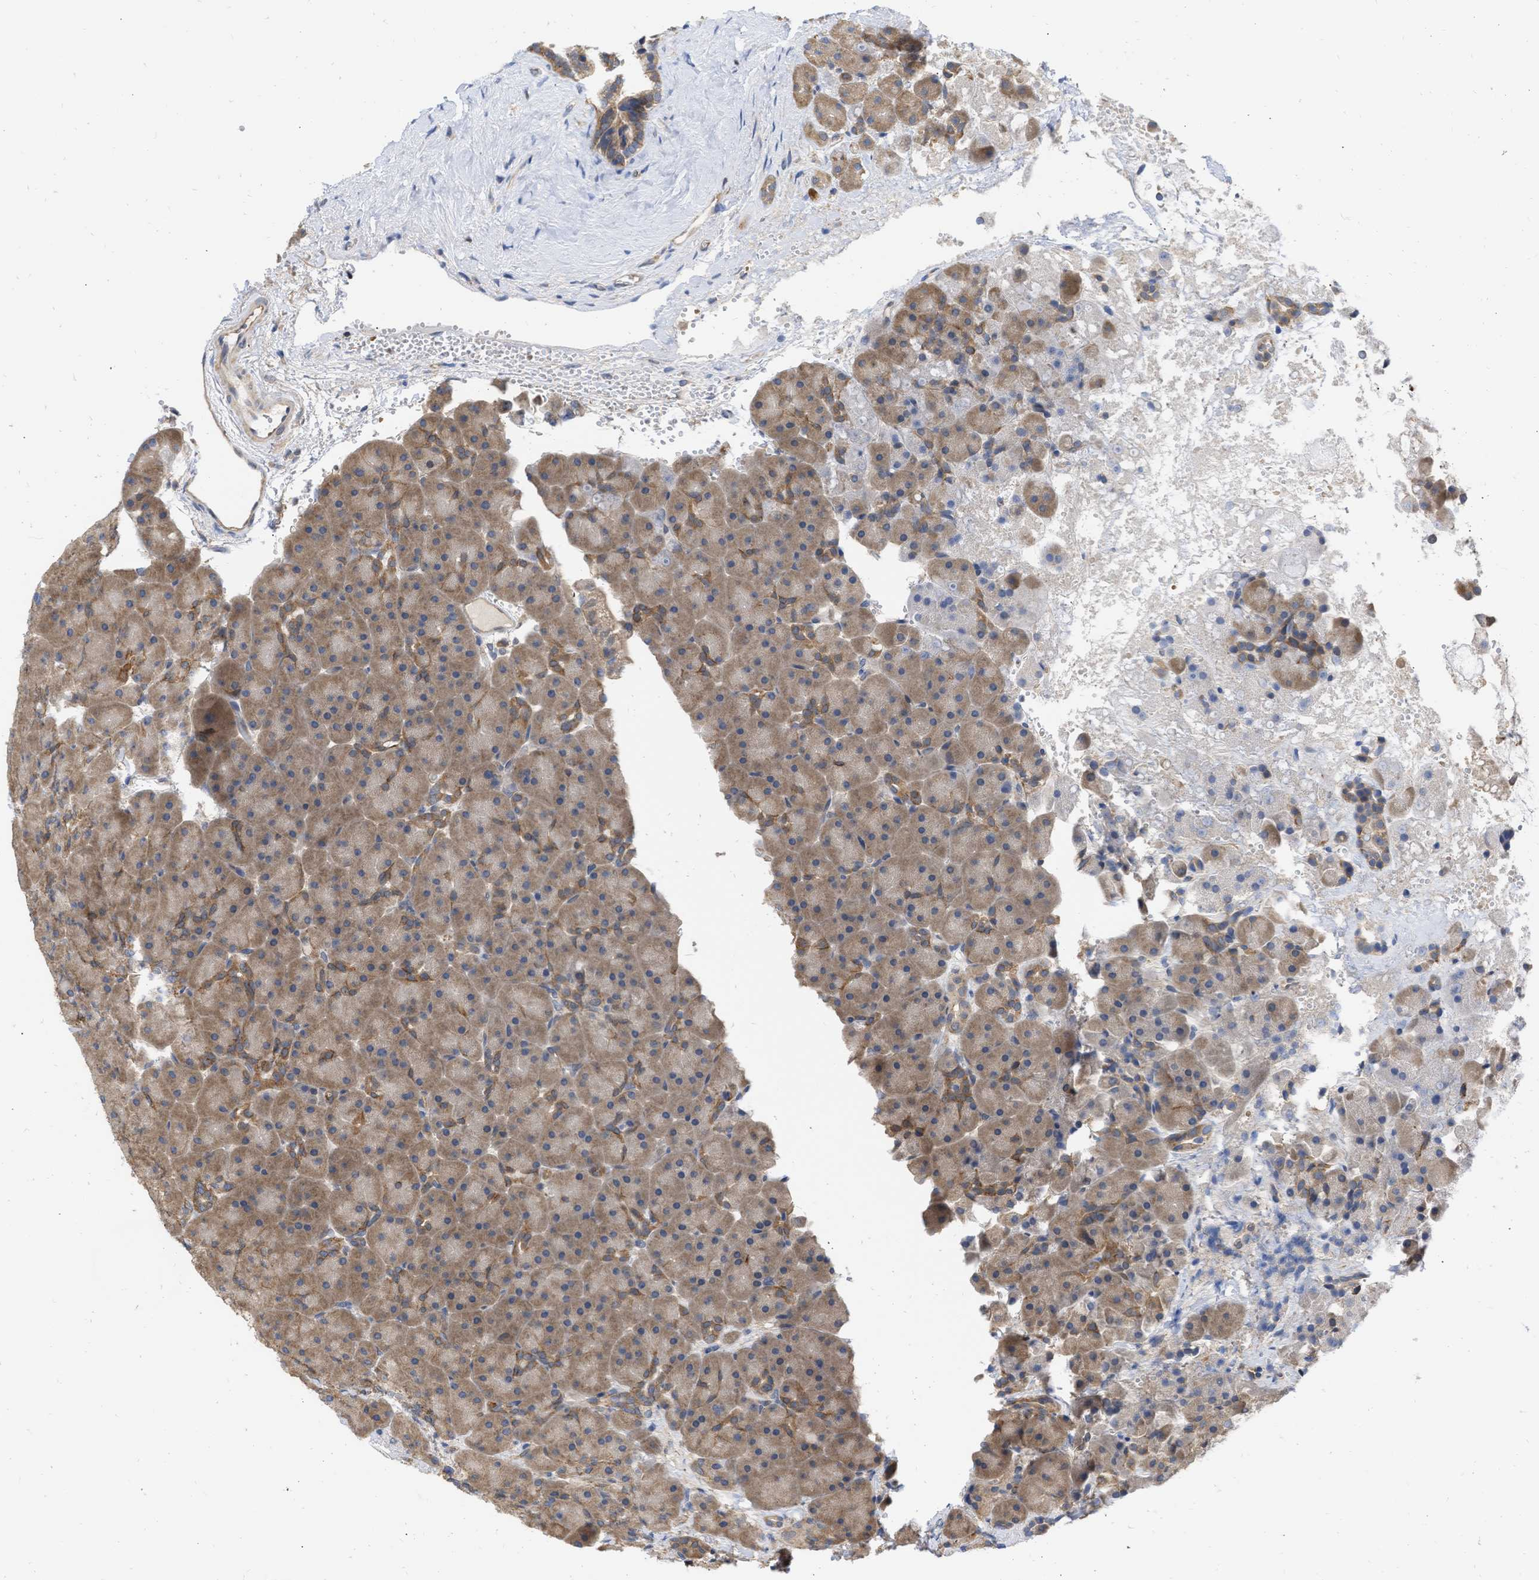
{"staining": {"intensity": "moderate", "quantity": ">75%", "location": "cytoplasmic/membranous"}, "tissue": "pancreas", "cell_type": "Exocrine glandular cells", "image_type": "normal", "snomed": [{"axis": "morphology", "description": "Normal tissue, NOS"}, {"axis": "topography", "description": "Pancreas"}], "caption": "A high-resolution photomicrograph shows immunohistochemistry staining of normal pancreas, which demonstrates moderate cytoplasmic/membranous positivity in approximately >75% of exocrine glandular cells.", "gene": "MAP2K3", "patient": {"sex": "male", "age": 66}}